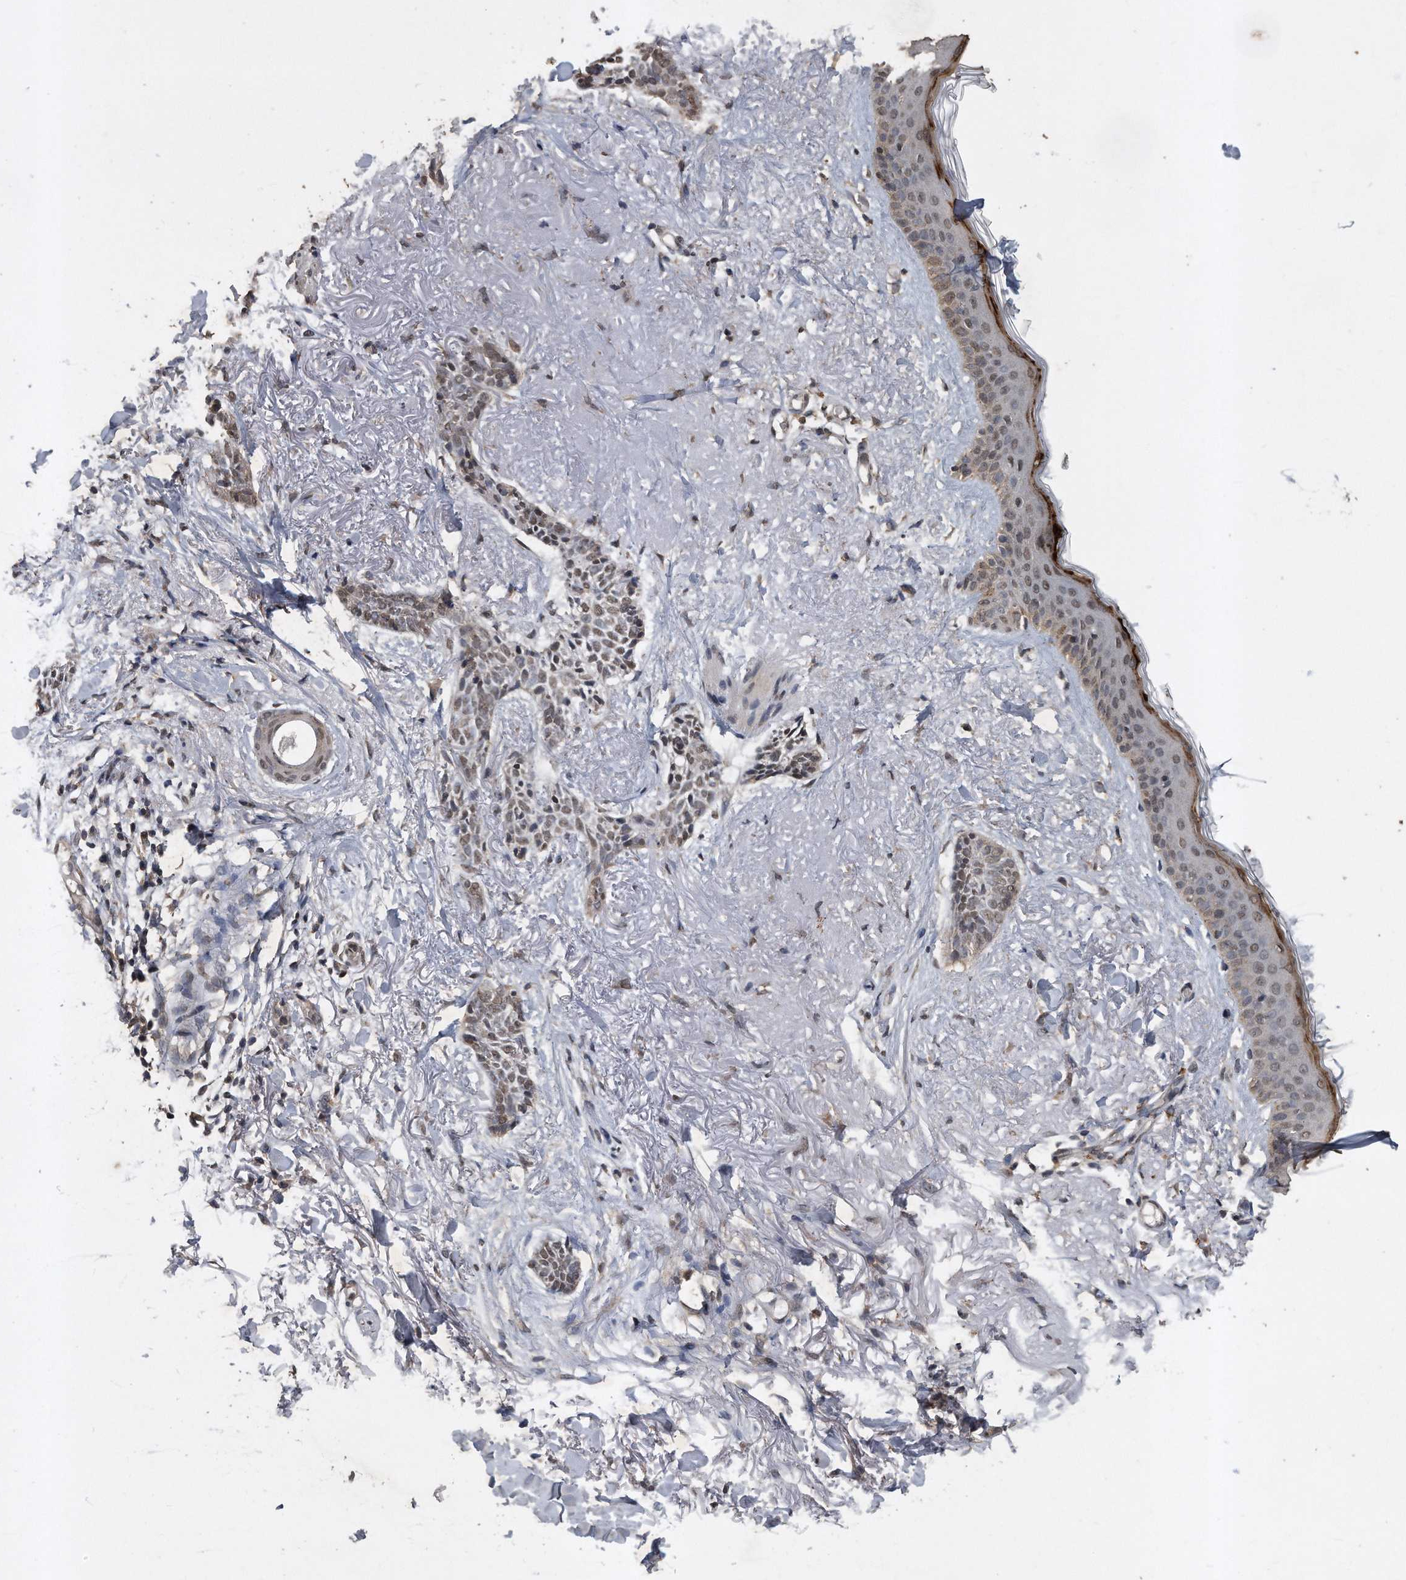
{"staining": {"intensity": "weak", "quantity": "25%-75%", "location": "nuclear"}, "tissue": "skin cancer", "cell_type": "Tumor cells", "image_type": "cancer", "snomed": [{"axis": "morphology", "description": "Basal cell carcinoma"}, {"axis": "topography", "description": "Skin"}], "caption": "Human skin basal cell carcinoma stained for a protein (brown) demonstrates weak nuclear positive expression in approximately 25%-75% of tumor cells.", "gene": "CRYZL1", "patient": {"sex": "female", "age": 84}}